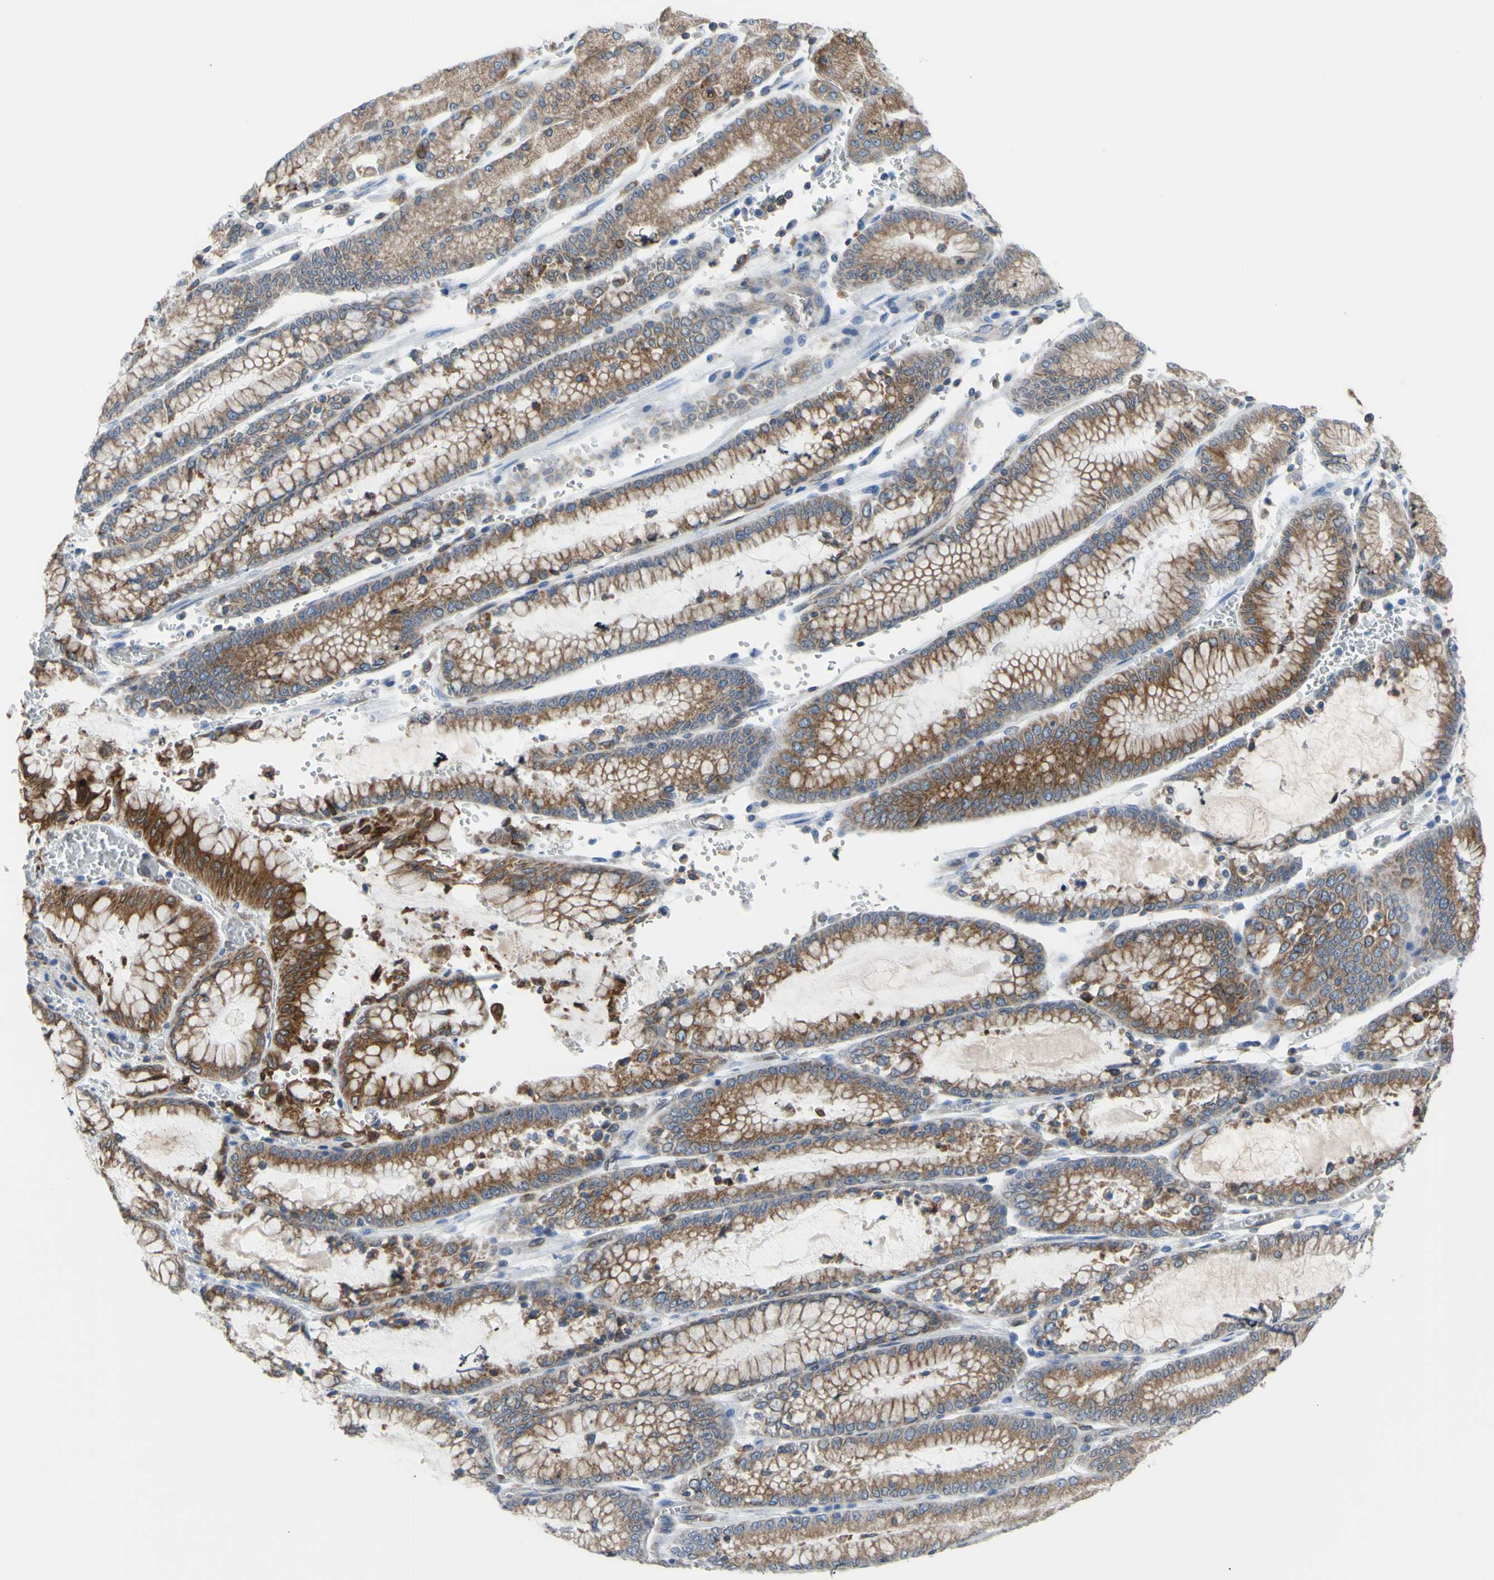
{"staining": {"intensity": "moderate", "quantity": ">75%", "location": "cytoplasmic/membranous"}, "tissue": "stomach cancer", "cell_type": "Tumor cells", "image_type": "cancer", "snomed": [{"axis": "morphology", "description": "Normal tissue, NOS"}, {"axis": "morphology", "description": "Adenocarcinoma, NOS"}, {"axis": "topography", "description": "Stomach, upper"}, {"axis": "topography", "description": "Stomach"}], "caption": "A medium amount of moderate cytoplasmic/membranous positivity is appreciated in about >75% of tumor cells in stomach adenocarcinoma tissue.", "gene": "MGST2", "patient": {"sex": "male", "age": 76}}